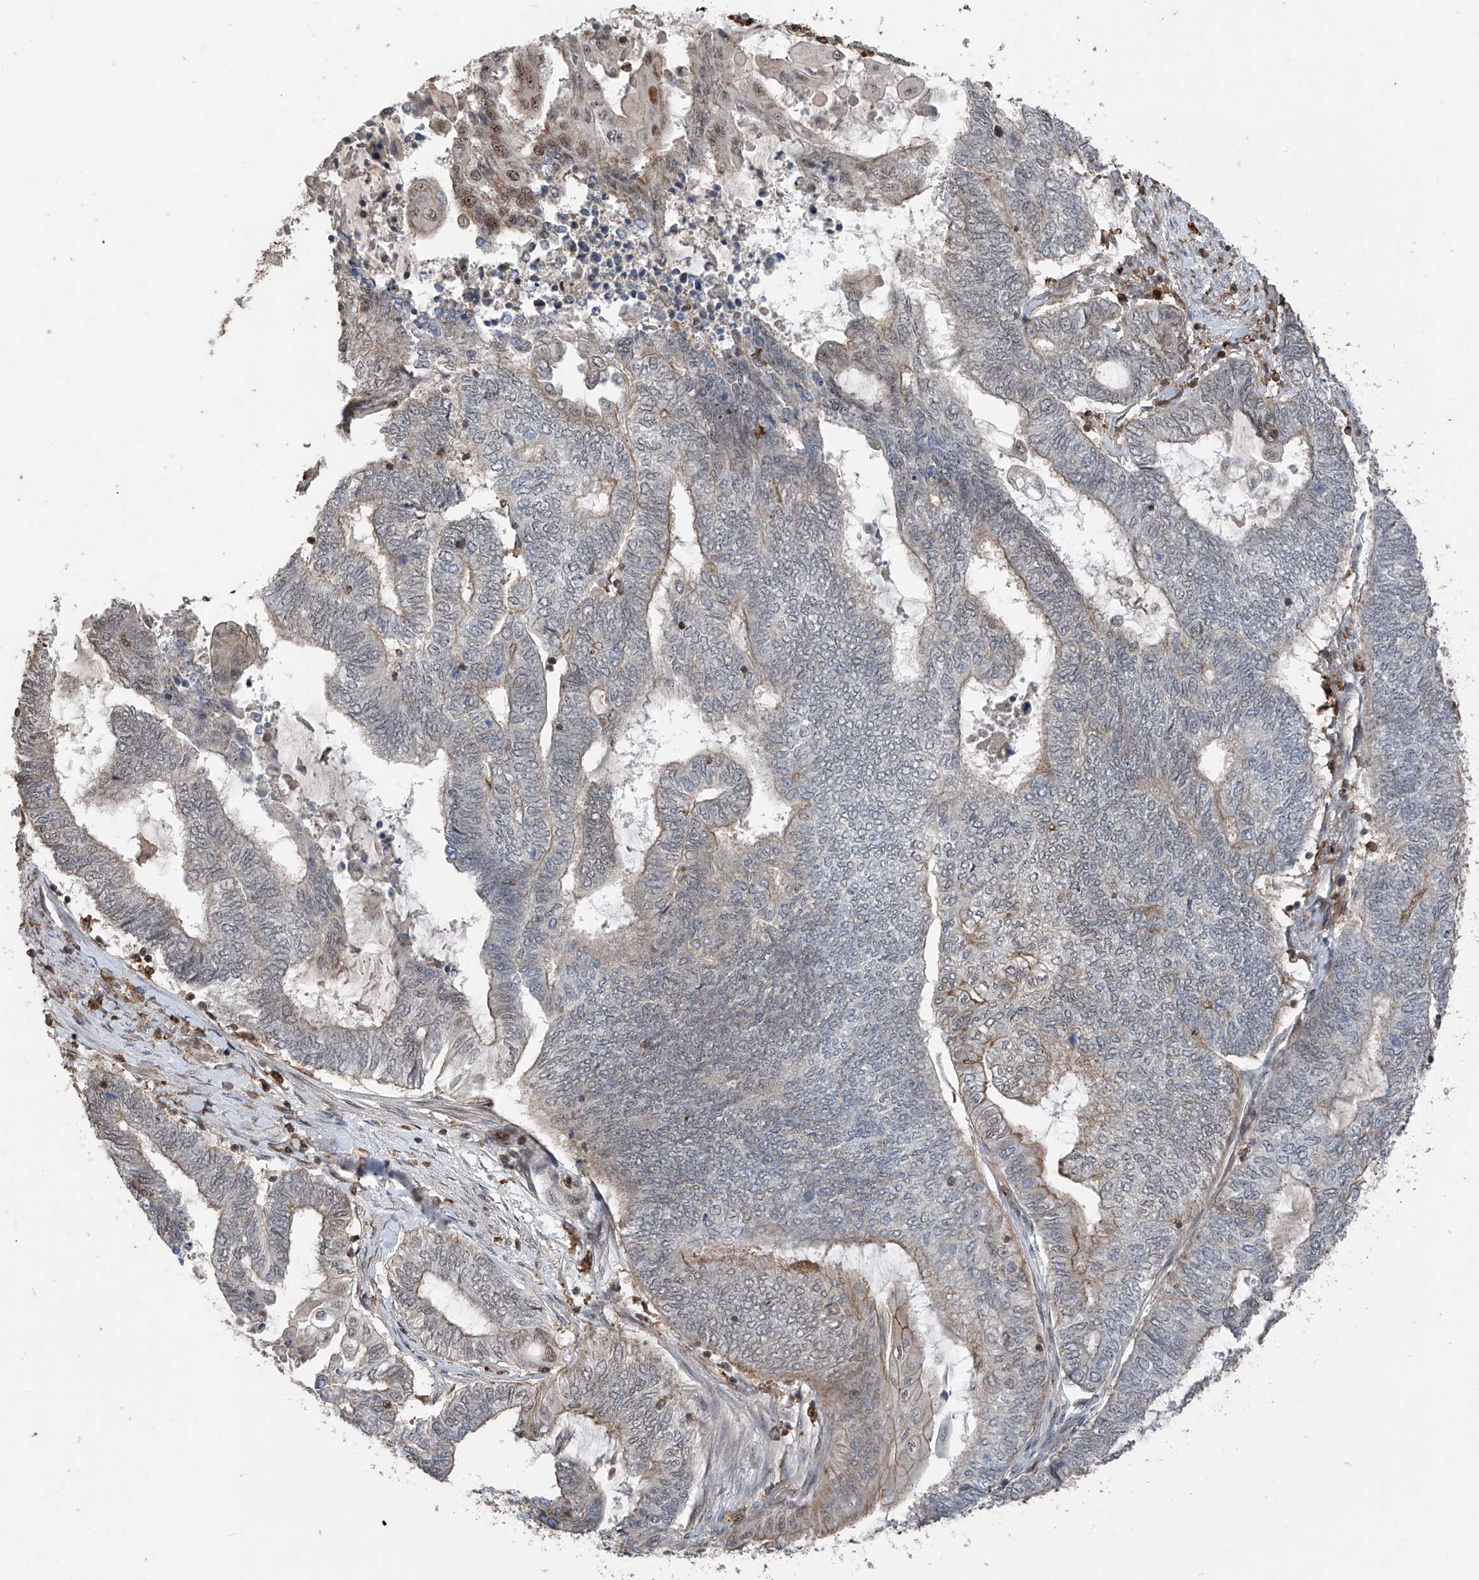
{"staining": {"intensity": "weak", "quantity": "25%-75%", "location": "cytoplasmic/membranous,nuclear"}, "tissue": "endometrial cancer", "cell_type": "Tumor cells", "image_type": "cancer", "snomed": [{"axis": "morphology", "description": "Adenocarcinoma, NOS"}, {"axis": "topography", "description": "Uterus"}, {"axis": "topography", "description": "Endometrium"}], "caption": "DAB (3,3'-diaminobenzidine) immunohistochemical staining of human endometrial adenocarcinoma reveals weak cytoplasmic/membranous and nuclear protein positivity in about 25%-75% of tumor cells.", "gene": "MICAL1", "patient": {"sex": "female", "age": 70}}